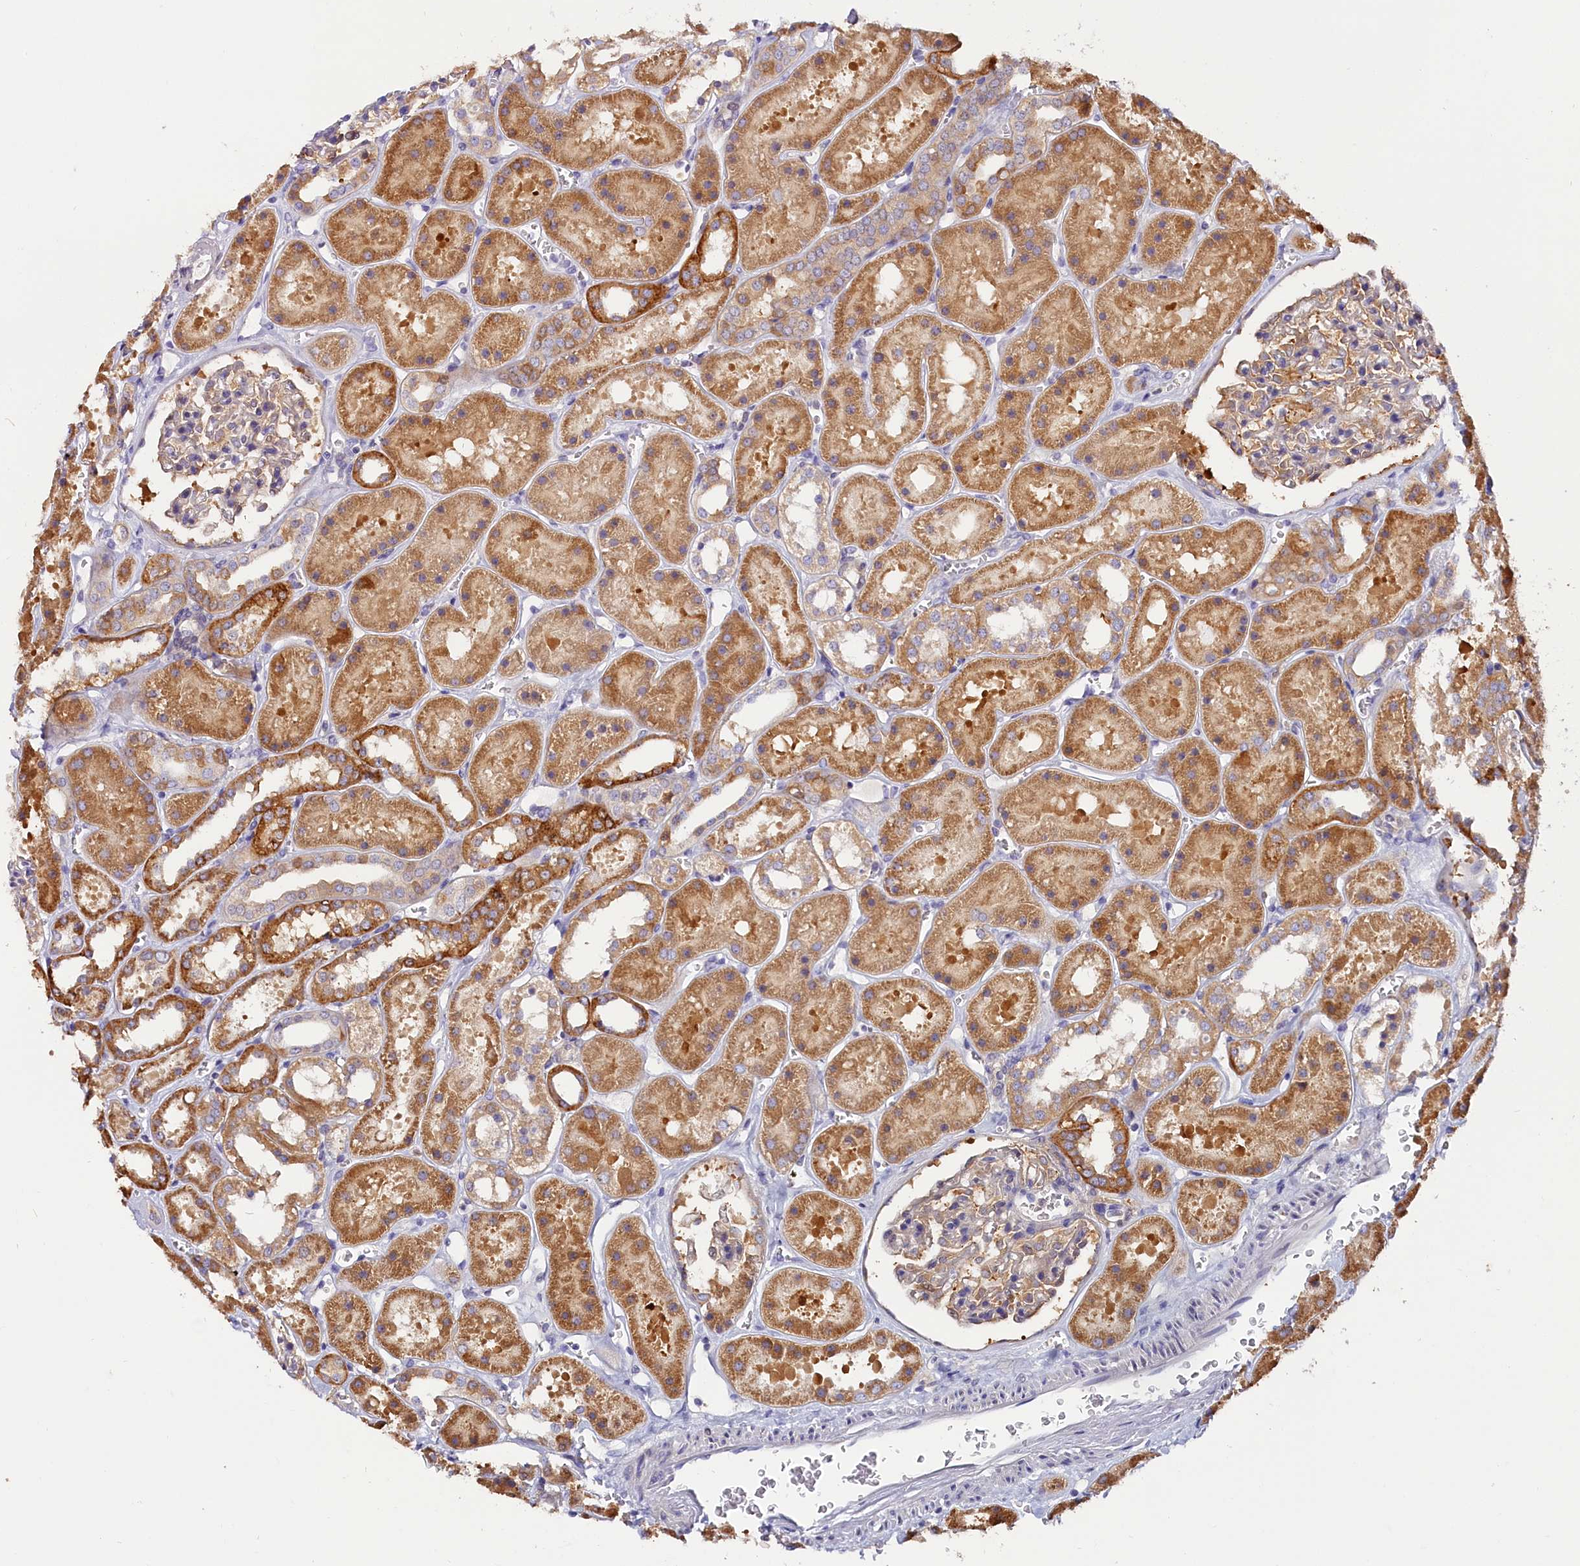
{"staining": {"intensity": "moderate", "quantity": "25%-75%", "location": "cytoplasmic/membranous"}, "tissue": "kidney", "cell_type": "Cells in glomeruli", "image_type": "normal", "snomed": [{"axis": "morphology", "description": "Normal tissue, NOS"}, {"axis": "topography", "description": "Kidney"}], "caption": "Immunohistochemistry (IHC) (DAB) staining of unremarkable human kidney exhibits moderate cytoplasmic/membranous protein positivity in about 25%-75% of cells in glomeruli.", "gene": "KATNB1", "patient": {"sex": "female", "age": 41}}